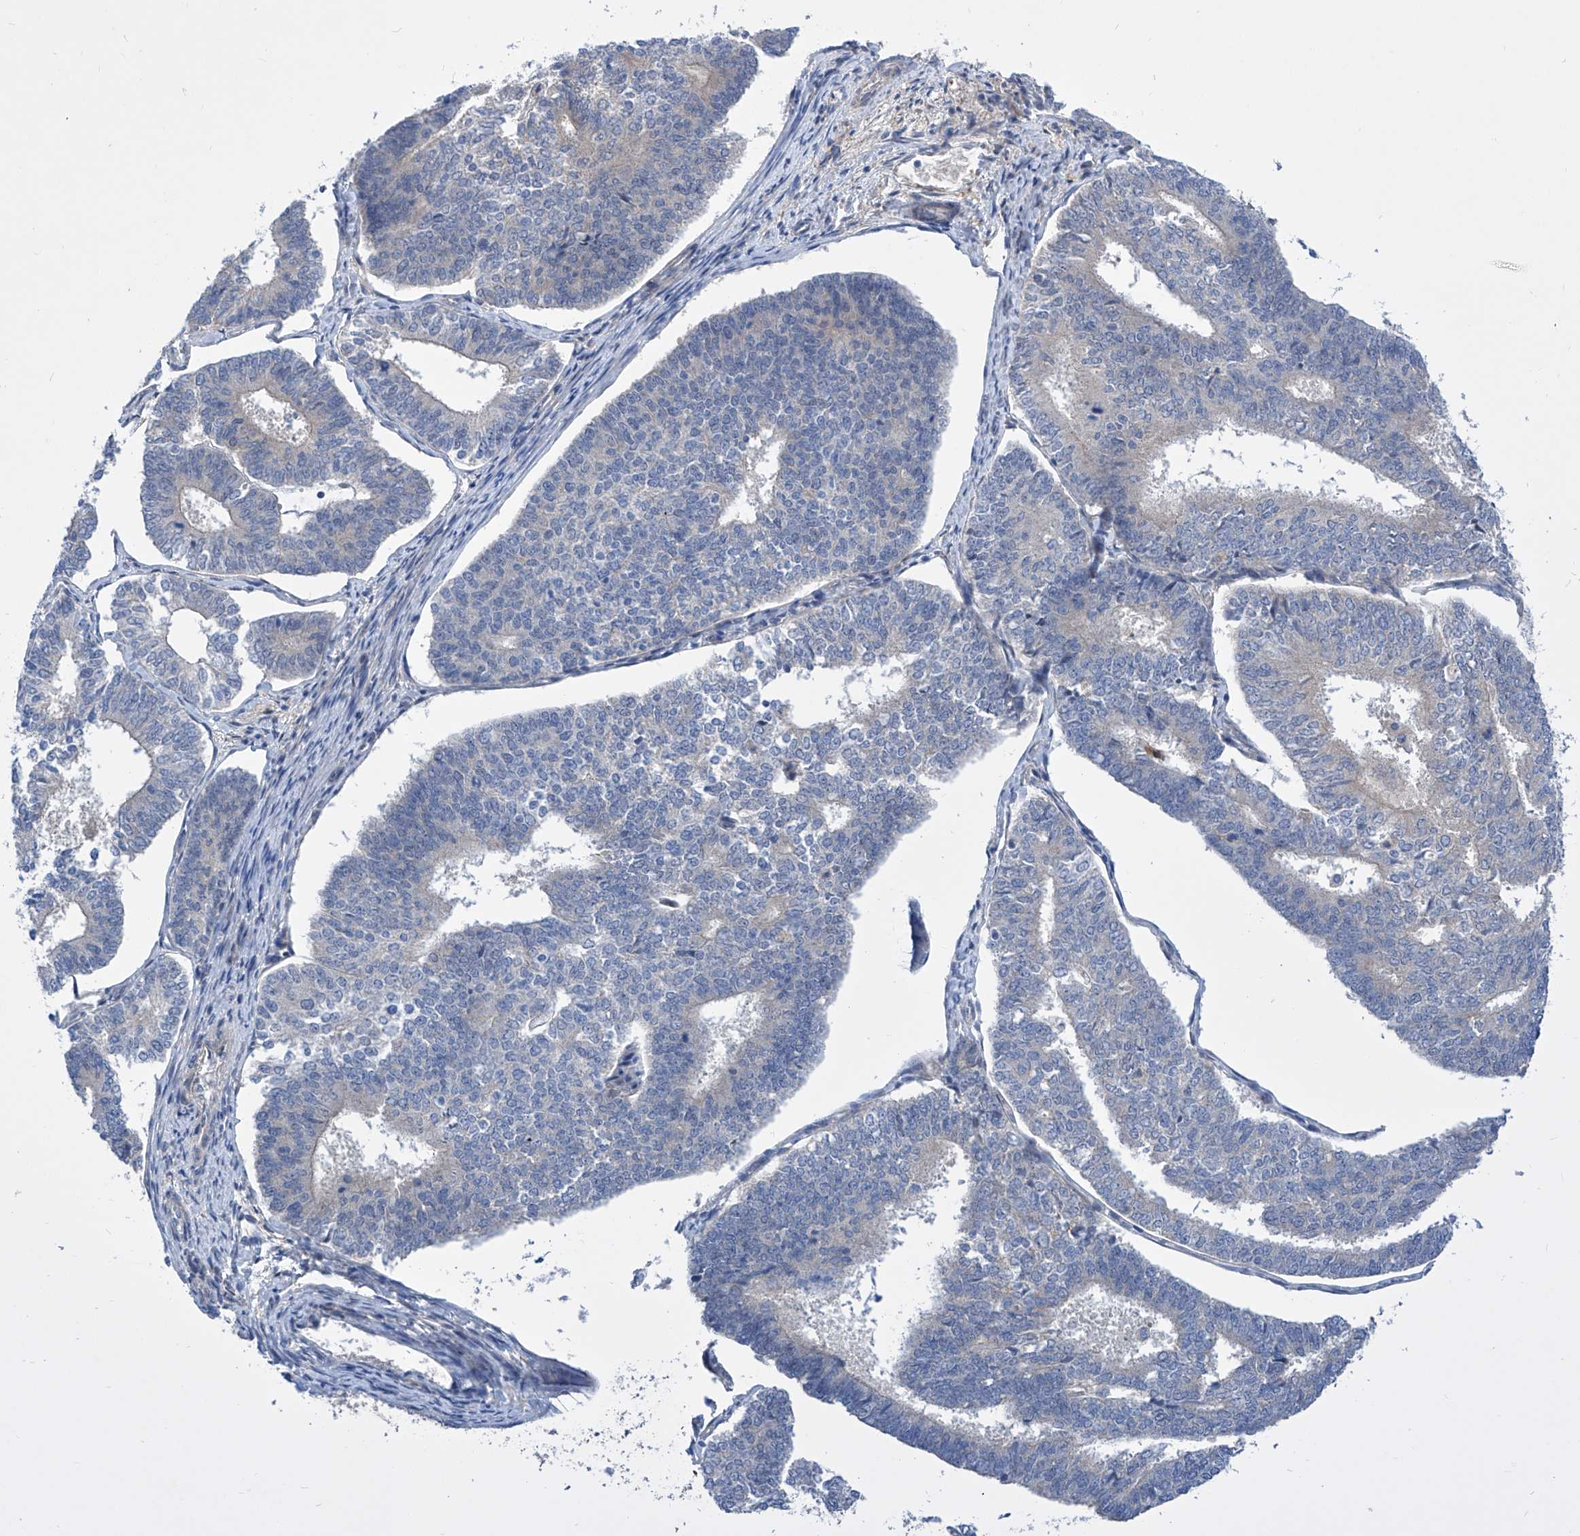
{"staining": {"intensity": "negative", "quantity": "none", "location": "none"}, "tissue": "endometrial cancer", "cell_type": "Tumor cells", "image_type": "cancer", "snomed": [{"axis": "morphology", "description": "Adenocarcinoma, NOS"}, {"axis": "topography", "description": "Endometrium"}], "caption": "A histopathology image of human adenocarcinoma (endometrial) is negative for staining in tumor cells. (Brightfield microscopy of DAB (3,3'-diaminobenzidine) immunohistochemistry (IHC) at high magnification).", "gene": "SRBD1", "patient": {"sex": "female", "age": 70}}